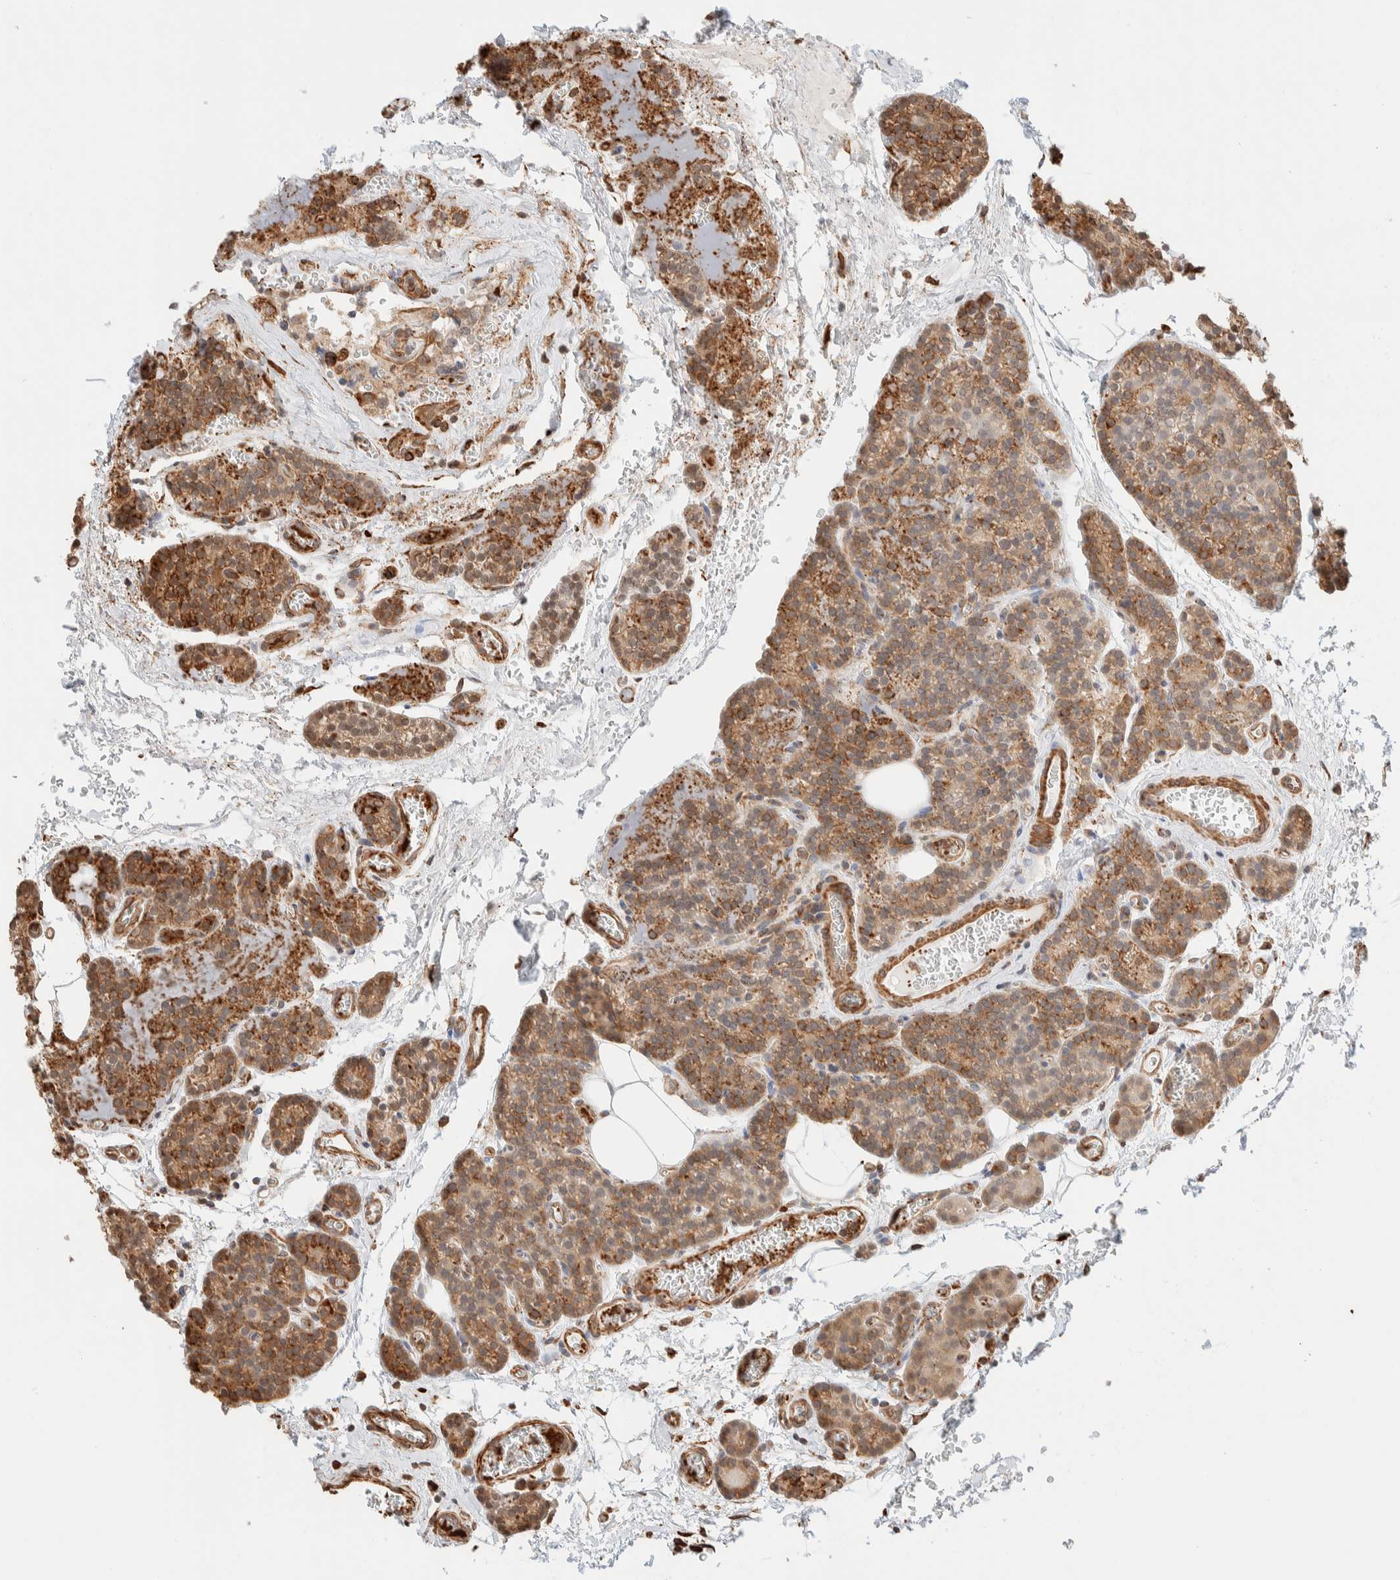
{"staining": {"intensity": "moderate", "quantity": "25%-75%", "location": "cytoplasmic/membranous"}, "tissue": "parathyroid gland", "cell_type": "Glandular cells", "image_type": "normal", "snomed": [{"axis": "morphology", "description": "Normal tissue, NOS"}, {"axis": "topography", "description": "Parathyroid gland"}], "caption": "Immunohistochemical staining of benign human parathyroid gland displays moderate cytoplasmic/membranous protein positivity in about 25%-75% of glandular cells.", "gene": "INTS1", "patient": {"sex": "female", "age": 64}}